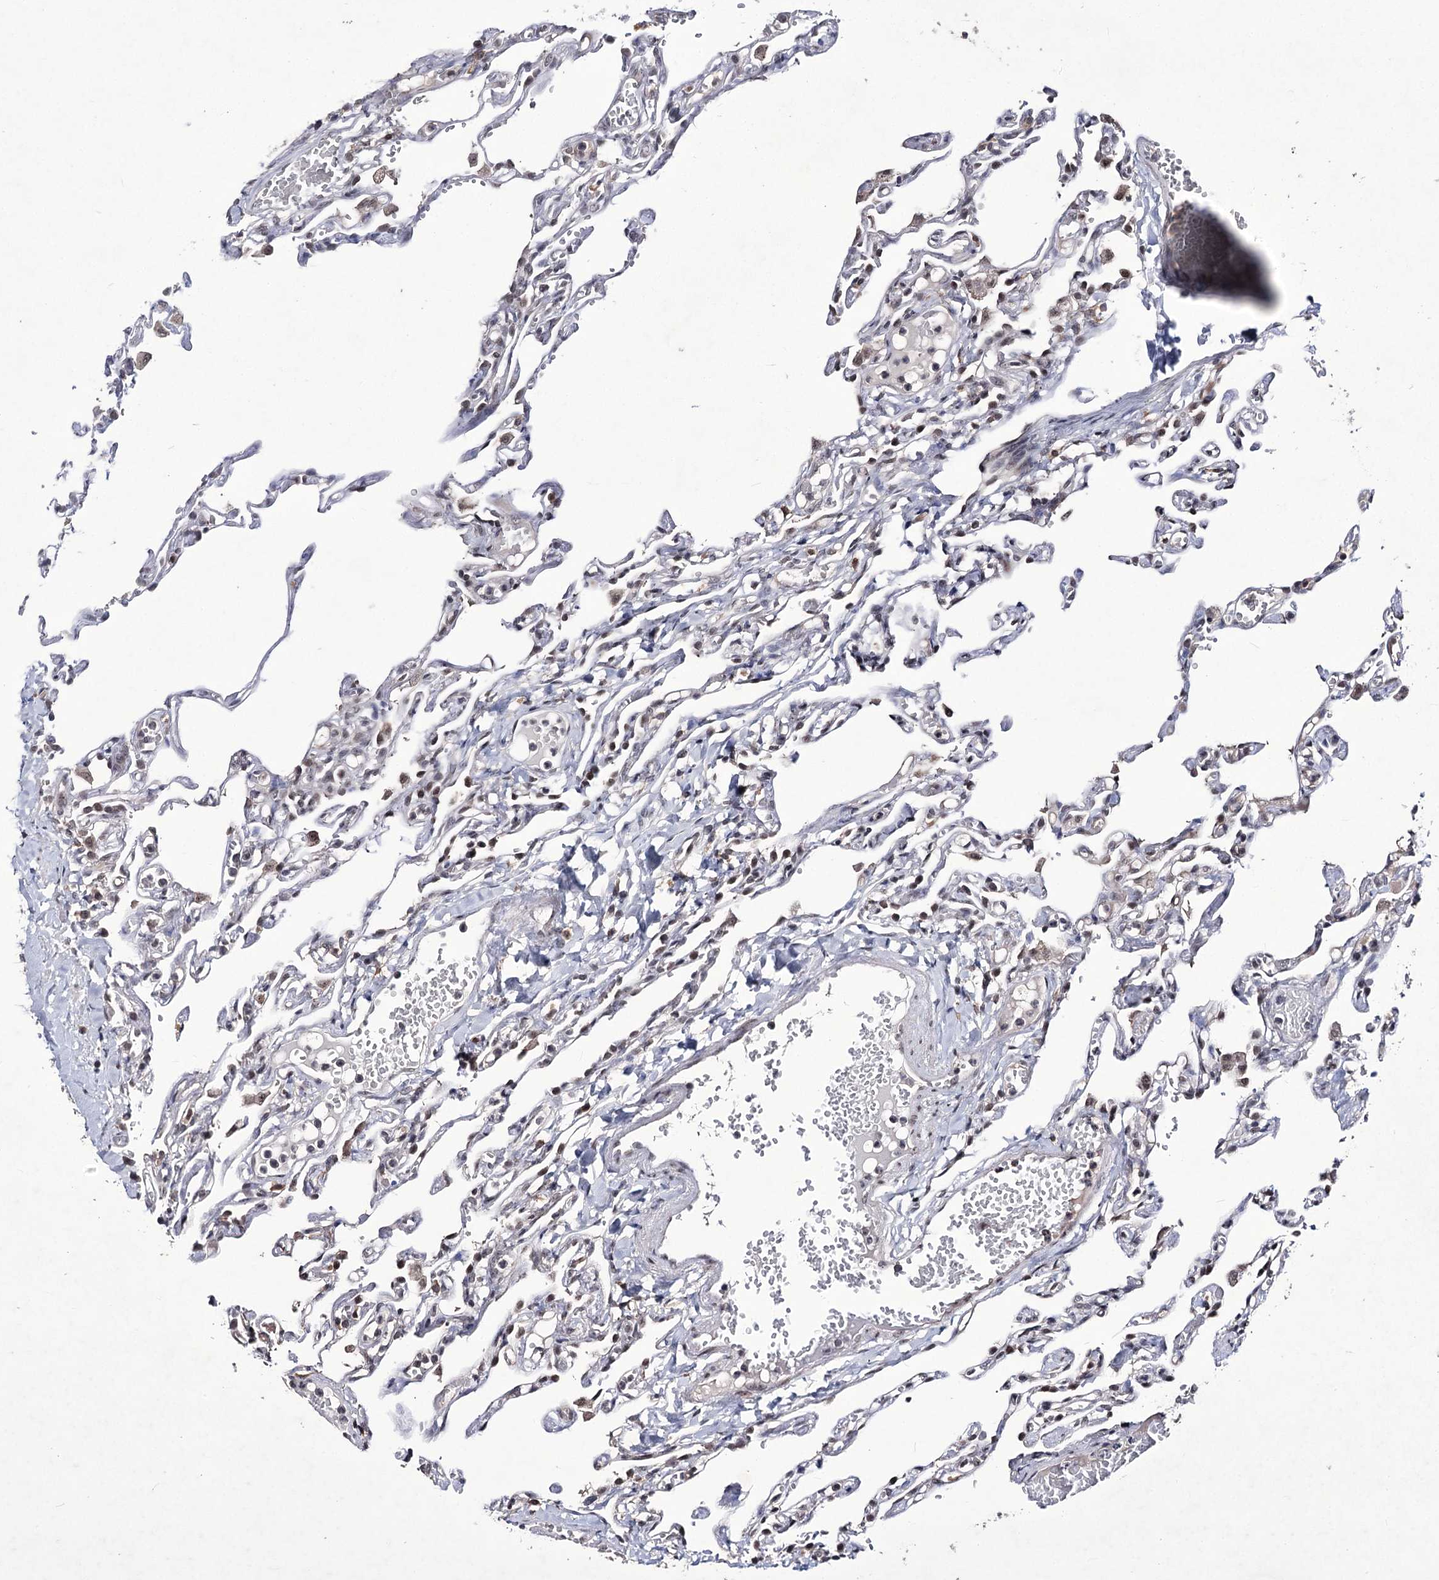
{"staining": {"intensity": "weak", "quantity": "25%-75%", "location": "nuclear"}, "tissue": "lung", "cell_type": "Alveolar cells", "image_type": "normal", "snomed": [{"axis": "morphology", "description": "Normal tissue, NOS"}, {"axis": "topography", "description": "Lung"}], "caption": "Alveolar cells exhibit weak nuclear positivity in about 25%-75% of cells in unremarkable lung.", "gene": "VGLL4", "patient": {"sex": "male", "age": 21}}